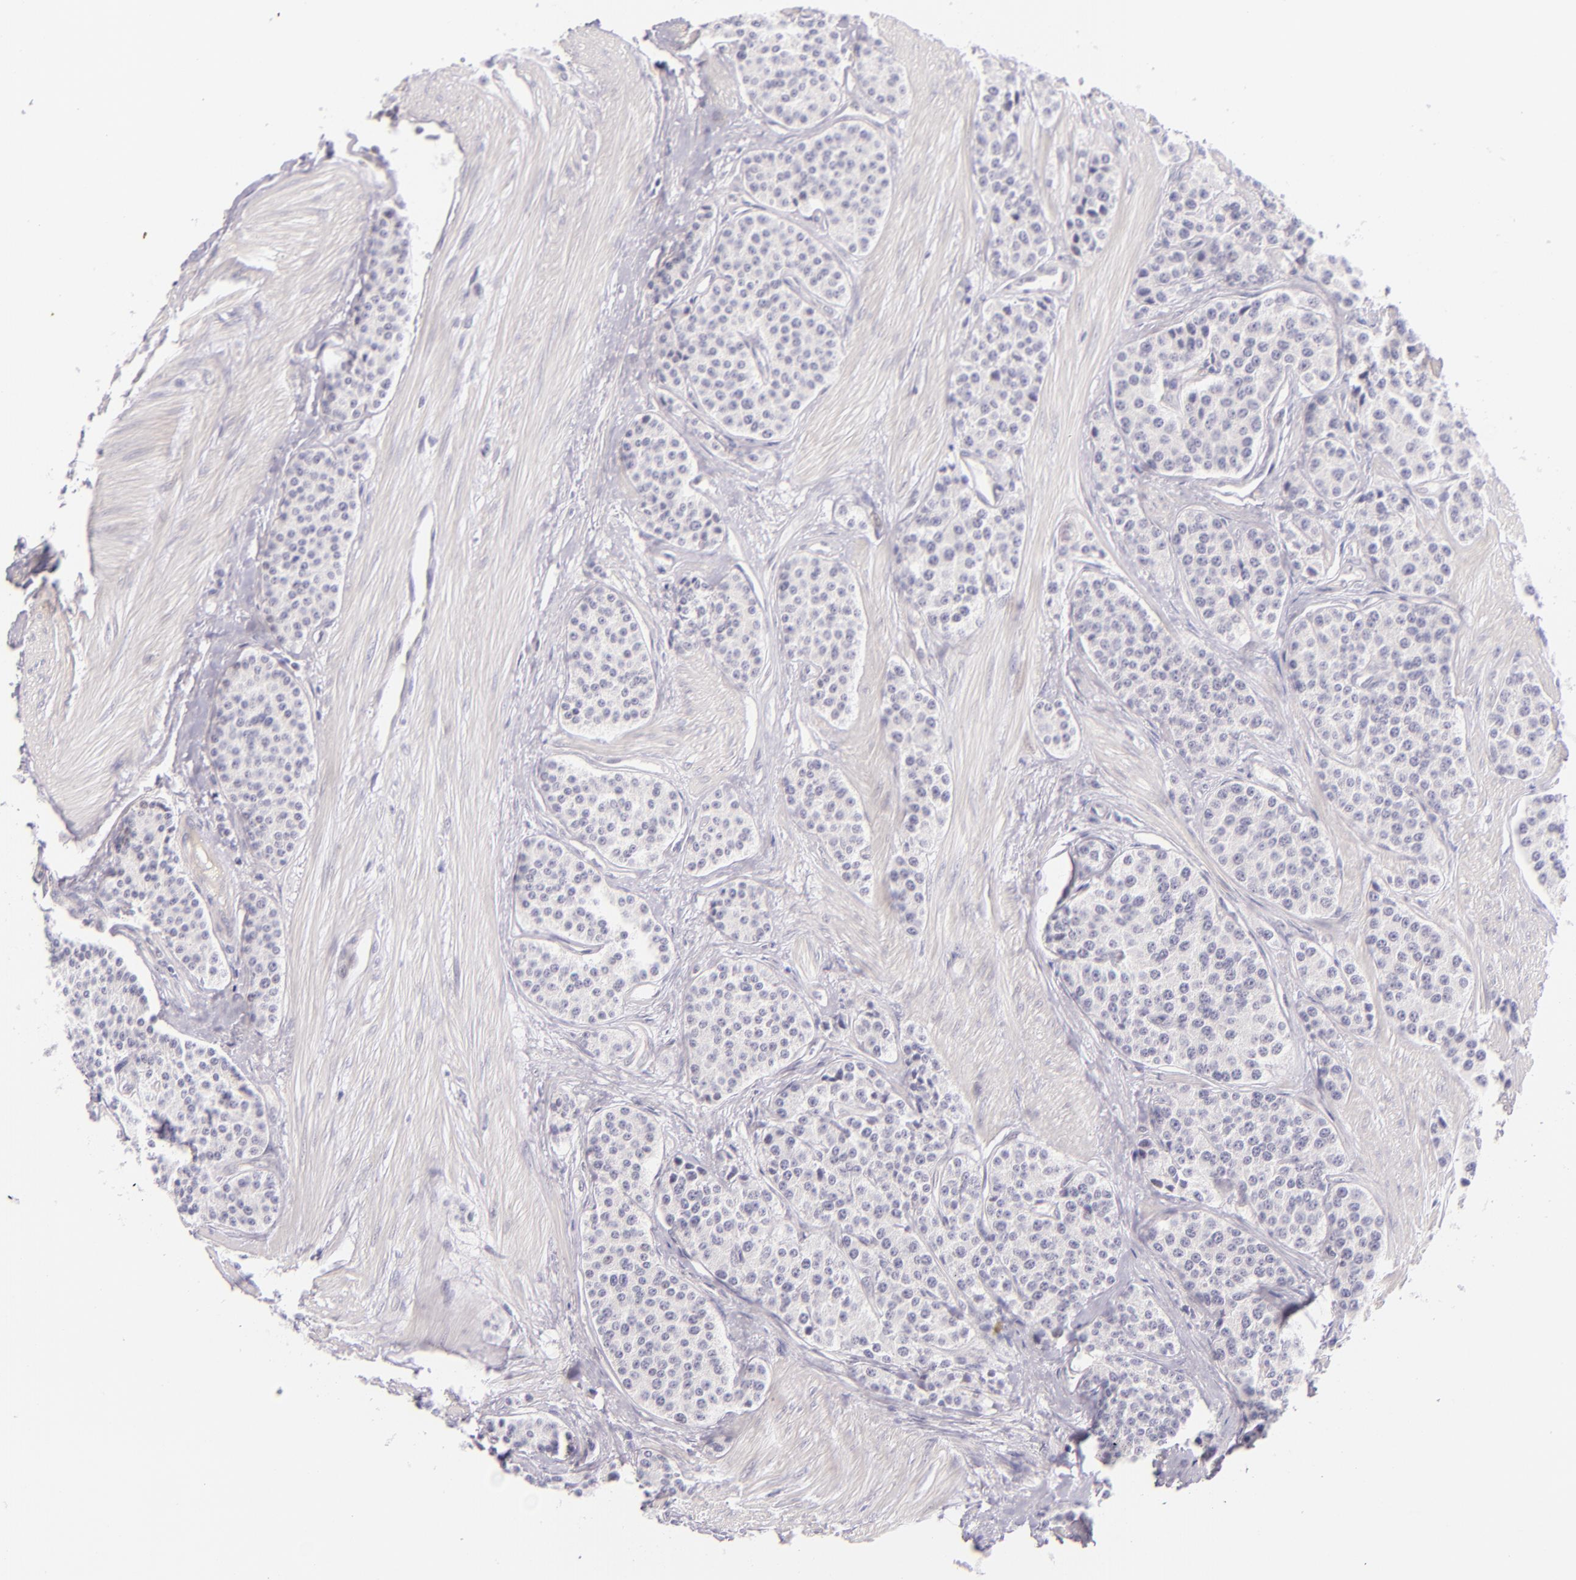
{"staining": {"intensity": "negative", "quantity": "none", "location": "none"}, "tissue": "carcinoid", "cell_type": "Tumor cells", "image_type": "cancer", "snomed": [{"axis": "morphology", "description": "Carcinoid, malignant, NOS"}, {"axis": "topography", "description": "Stomach"}], "caption": "This is an immunohistochemistry micrograph of human carcinoid. There is no staining in tumor cells.", "gene": "BCL3", "patient": {"sex": "female", "age": 76}}